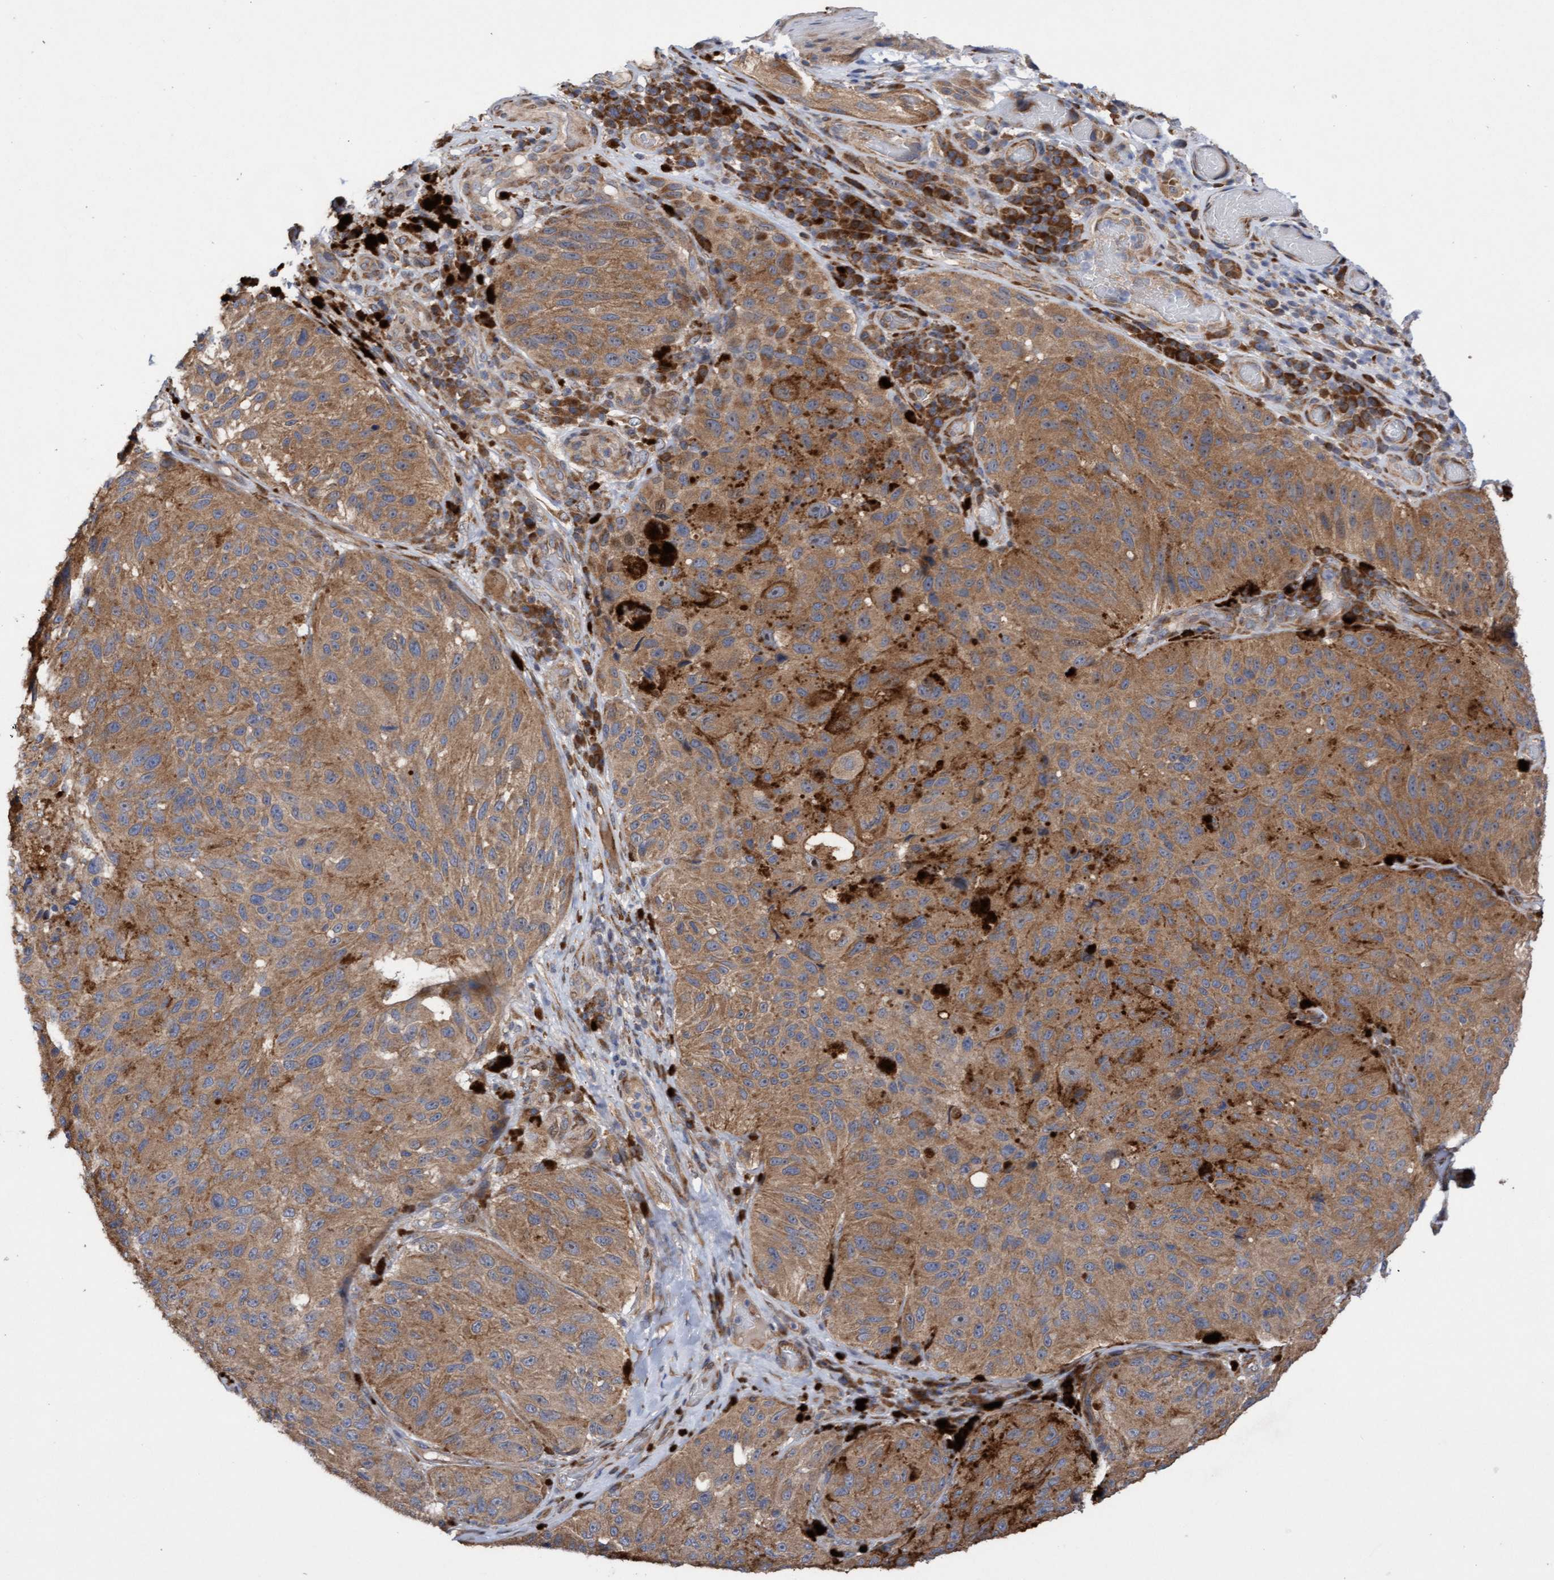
{"staining": {"intensity": "moderate", "quantity": ">75%", "location": "cytoplasmic/membranous"}, "tissue": "melanoma", "cell_type": "Tumor cells", "image_type": "cancer", "snomed": [{"axis": "morphology", "description": "Malignant melanoma, NOS"}, {"axis": "topography", "description": "Skin"}], "caption": "Malignant melanoma was stained to show a protein in brown. There is medium levels of moderate cytoplasmic/membranous expression in about >75% of tumor cells. The staining is performed using DAB brown chromogen to label protein expression. The nuclei are counter-stained blue using hematoxylin.", "gene": "ELP5", "patient": {"sex": "female", "age": 73}}